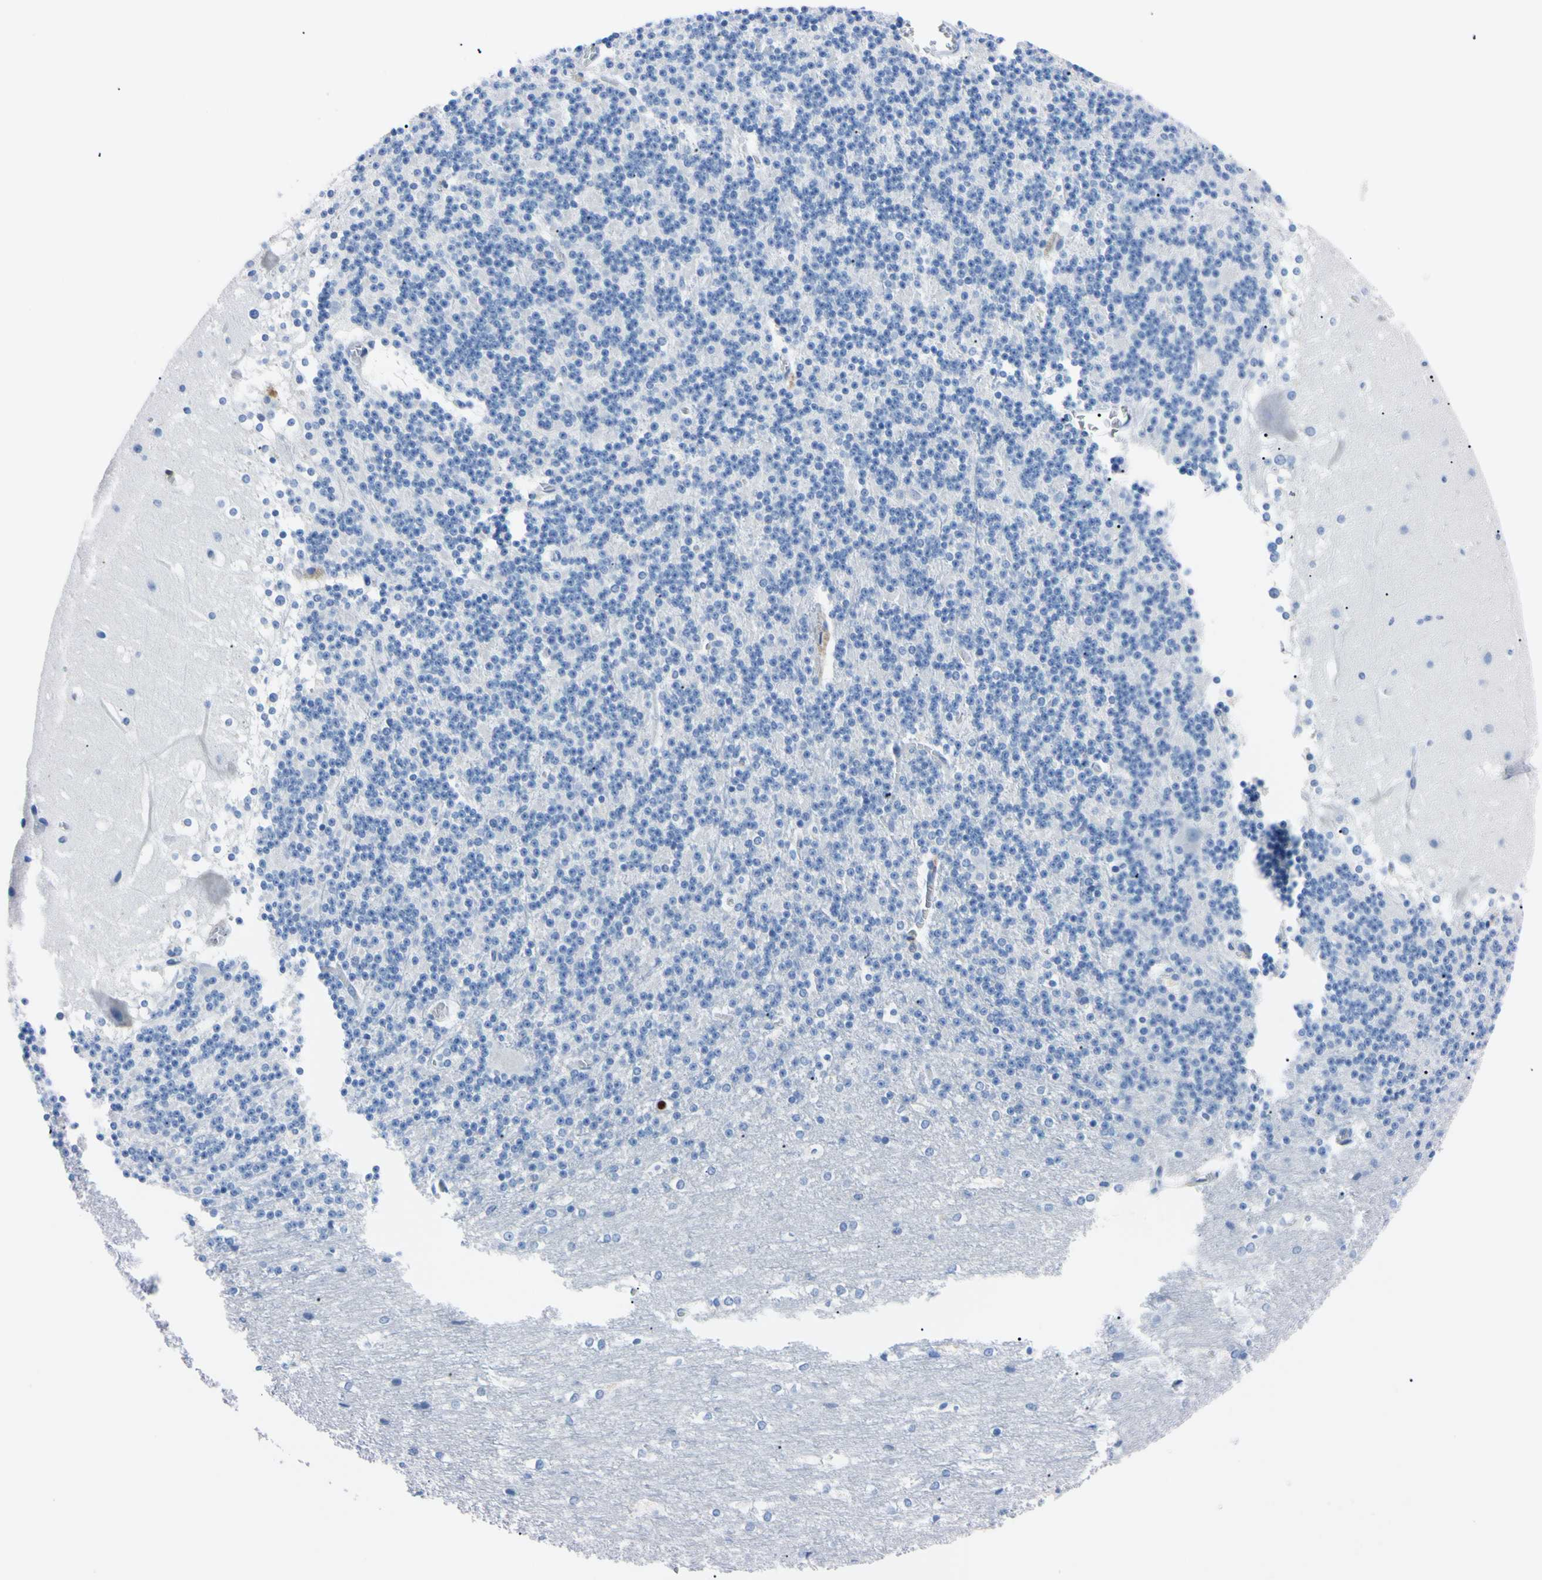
{"staining": {"intensity": "negative", "quantity": "none", "location": "none"}, "tissue": "cerebellum", "cell_type": "Cells in granular layer", "image_type": "normal", "snomed": [{"axis": "morphology", "description": "Normal tissue, NOS"}, {"axis": "topography", "description": "Cerebellum"}], "caption": "This is a micrograph of immunohistochemistry (IHC) staining of unremarkable cerebellum, which shows no staining in cells in granular layer. (Stains: DAB IHC with hematoxylin counter stain, Microscopy: brightfield microscopy at high magnification).", "gene": "NCF4", "patient": {"sex": "female", "age": 19}}